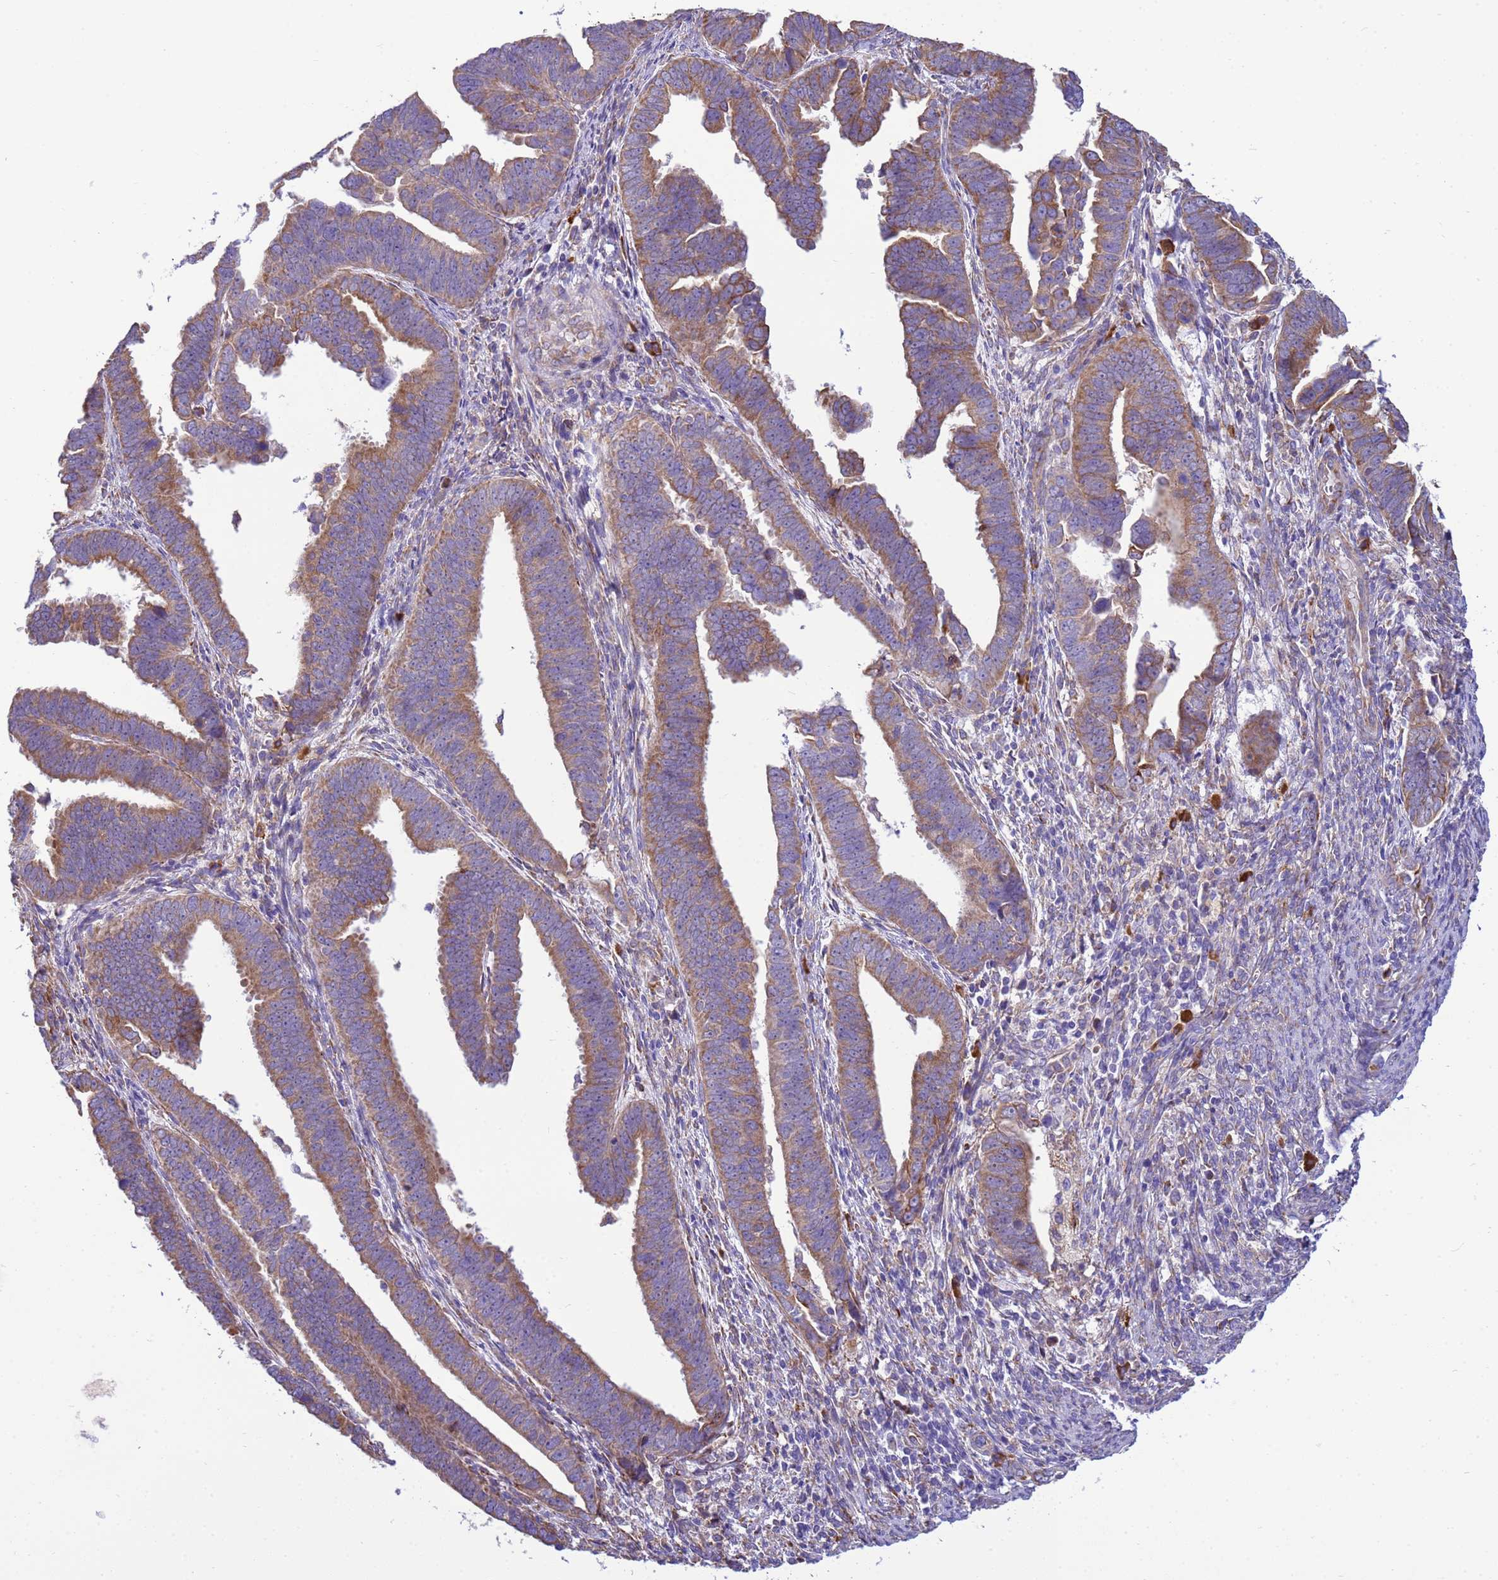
{"staining": {"intensity": "moderate", "quantity": ">75%", "location": "cytoplasmic/membranous"}, "tissue": "endometrial cancer", "cell_type": "Tumor cells", "image_type": "cancer", "snomed": [{"axis": "morphology", "description": "Adenocarcinoma, NOS"}, {"axis": "topography", "description": "Endometrium"}], "caption": "Adenocarcinoma (endometrial) stained with a brown dye reveals moderate cytoplasmic/membranous positive staining in approximately >75% of tumor cells.", "gene": "THAP5", "patient": {"sex": "female", "age": 75}}